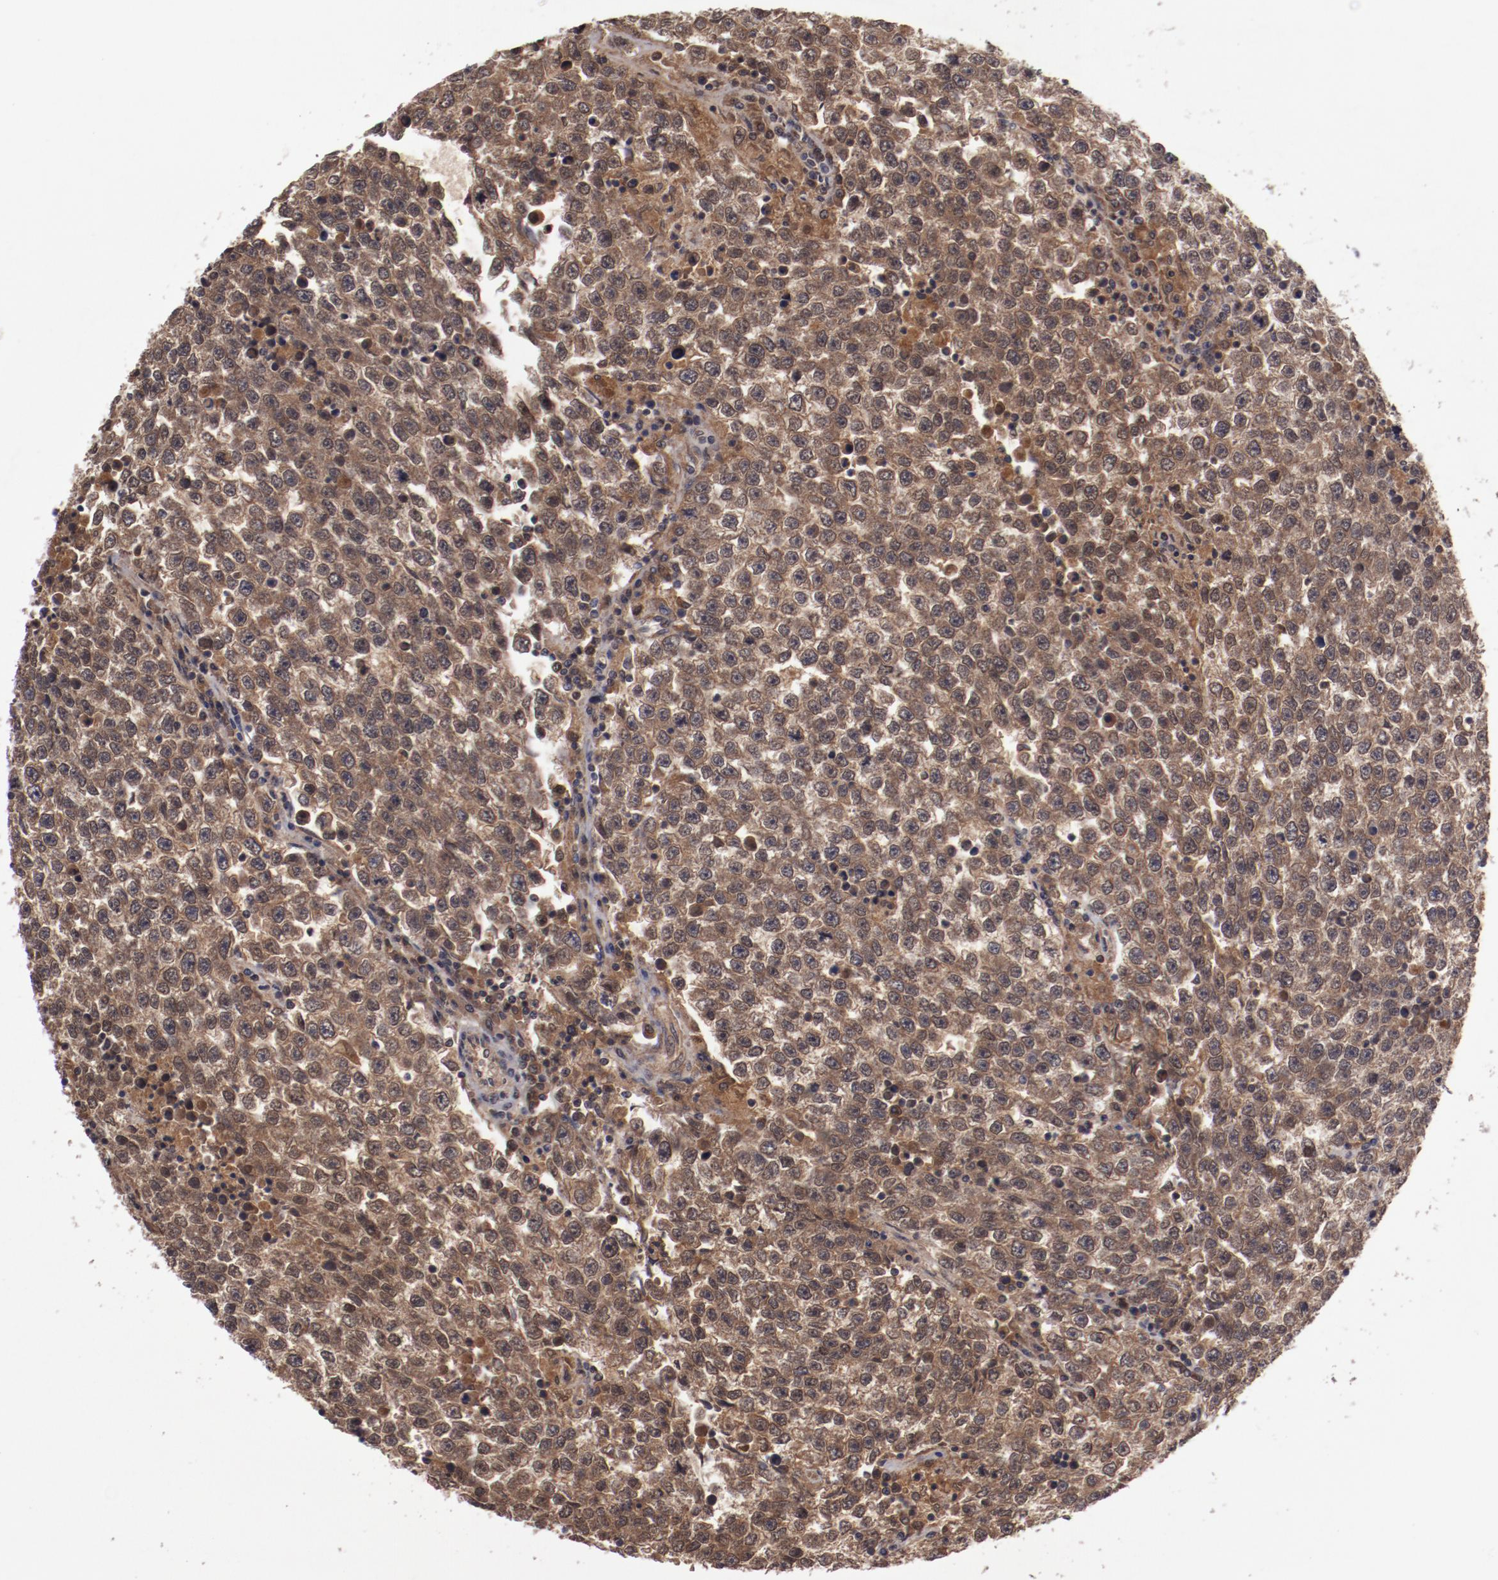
{"staining": {"intensity": "moderate", "quantity": ">75%", "location": "cytoplasmic/membranous,nuclear"}, "tissue": "testis cancer", "cell_type": "Tumor cells", "image_type": "cancer", "snomed": [{"axis": "morphology", "description": "Seminoma, NOS"}, {"axis": "topography", "description": "Testis"}], "caption": "Approximately >75% of tumor cells in human testis cancer demonstrate moderate cytoplasmic/membranous and nuclear protein staining as visualized by brown immunohistochemical staining.", "gene": "SERPINA7", "patient": {"sex": "male", "age": 36}}